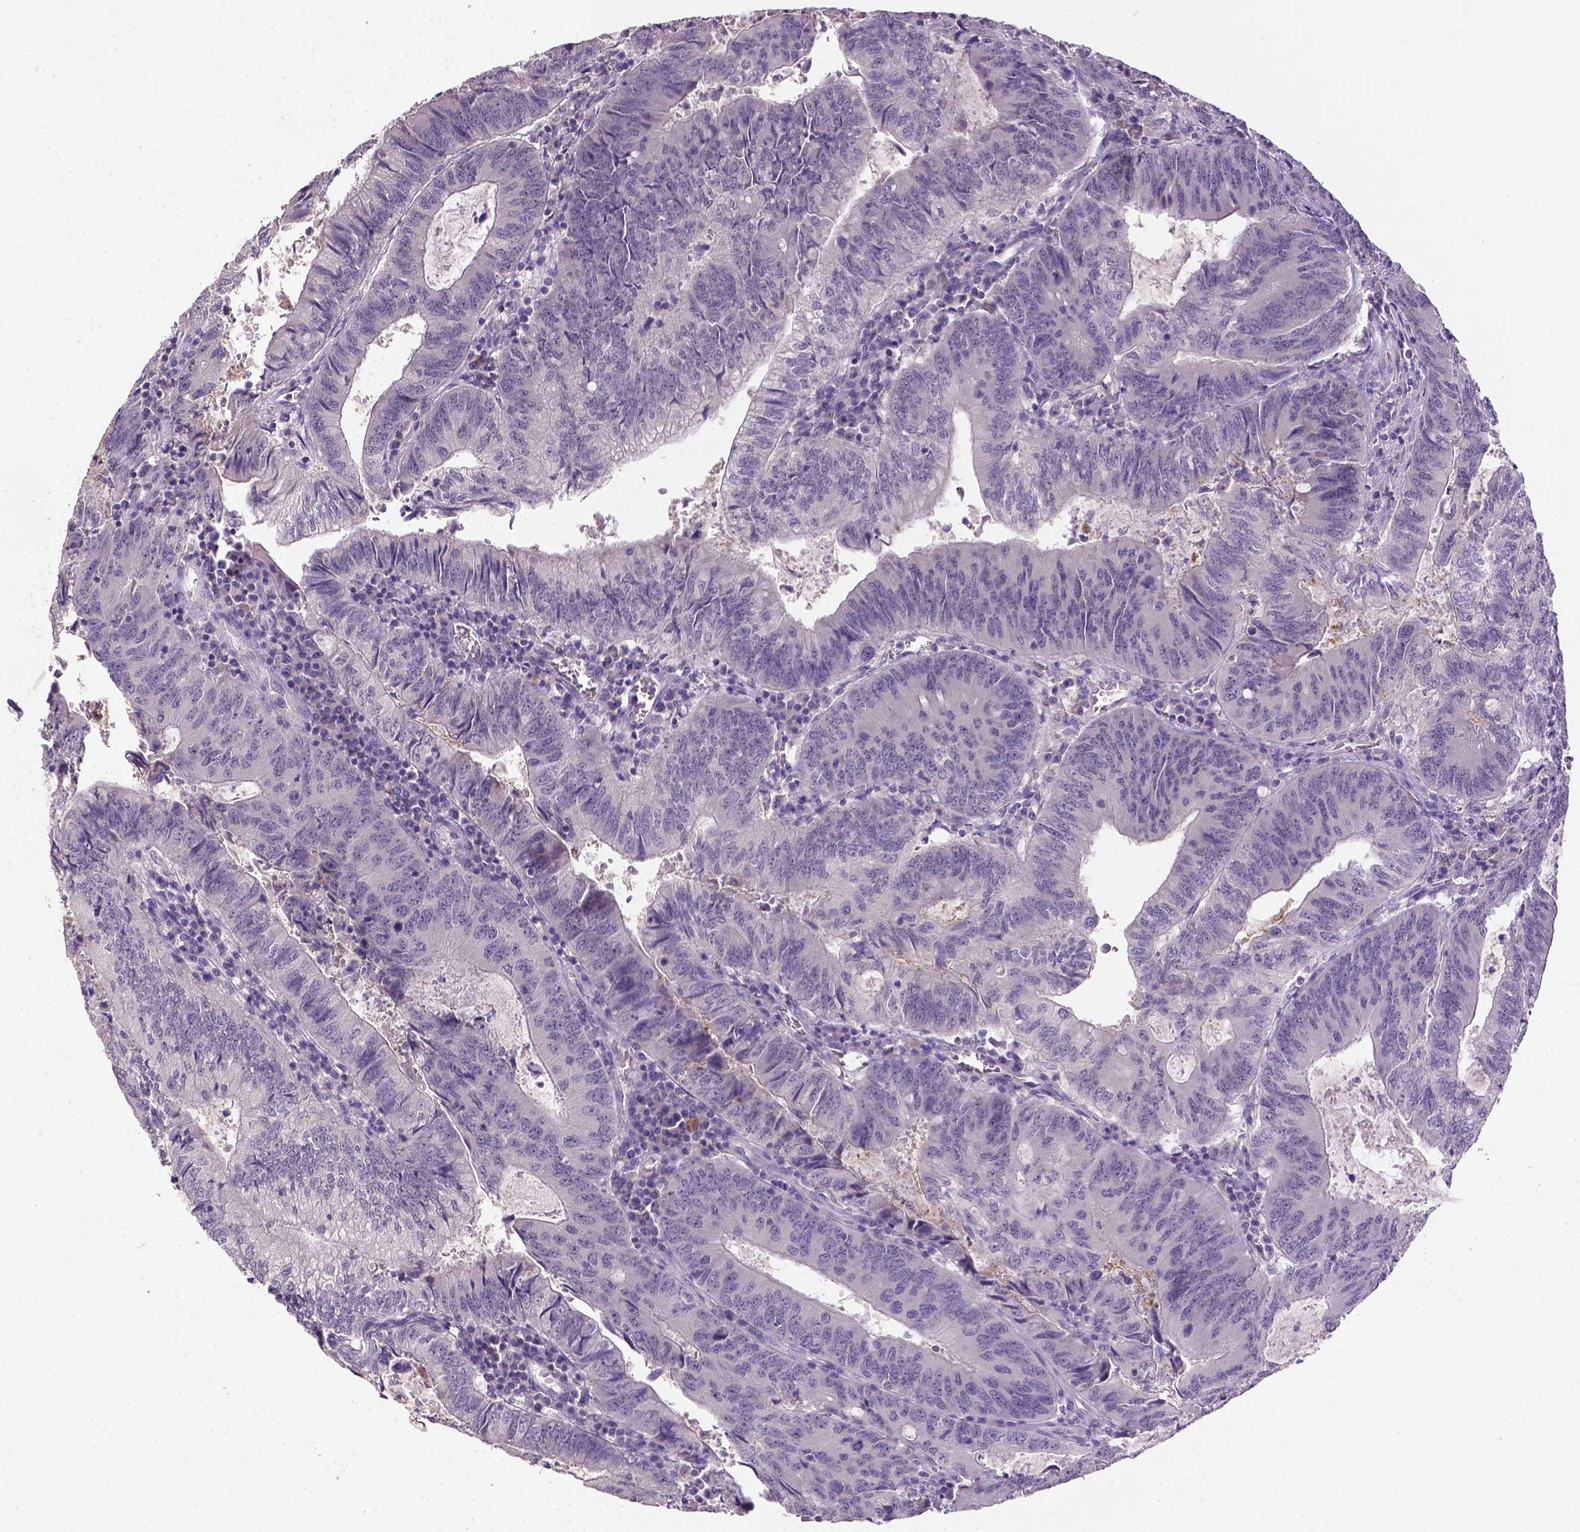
{"staining": {"intensity": "negative", "quantity": "none", "location": "none"}, "tissue": "colorectal cancer", "cell_type": "Tumor cells", "image_type": "cancer", "snomed": [{"axis": "morphology", "description": "Adenocarcinoma, NOS"}, {"axis": "topography", "description": "Colon"}], "caption": "There is no significant expression in tumor cells of adenocarcinoma (colorectal). The staining is performed using DAB (3,3'-diaminobenzidine) brown chromogen with nuclei counter-stained in using hematoxylin.", "gene": "NLGN2", "patient": {"sex": "male", "age": 67}}